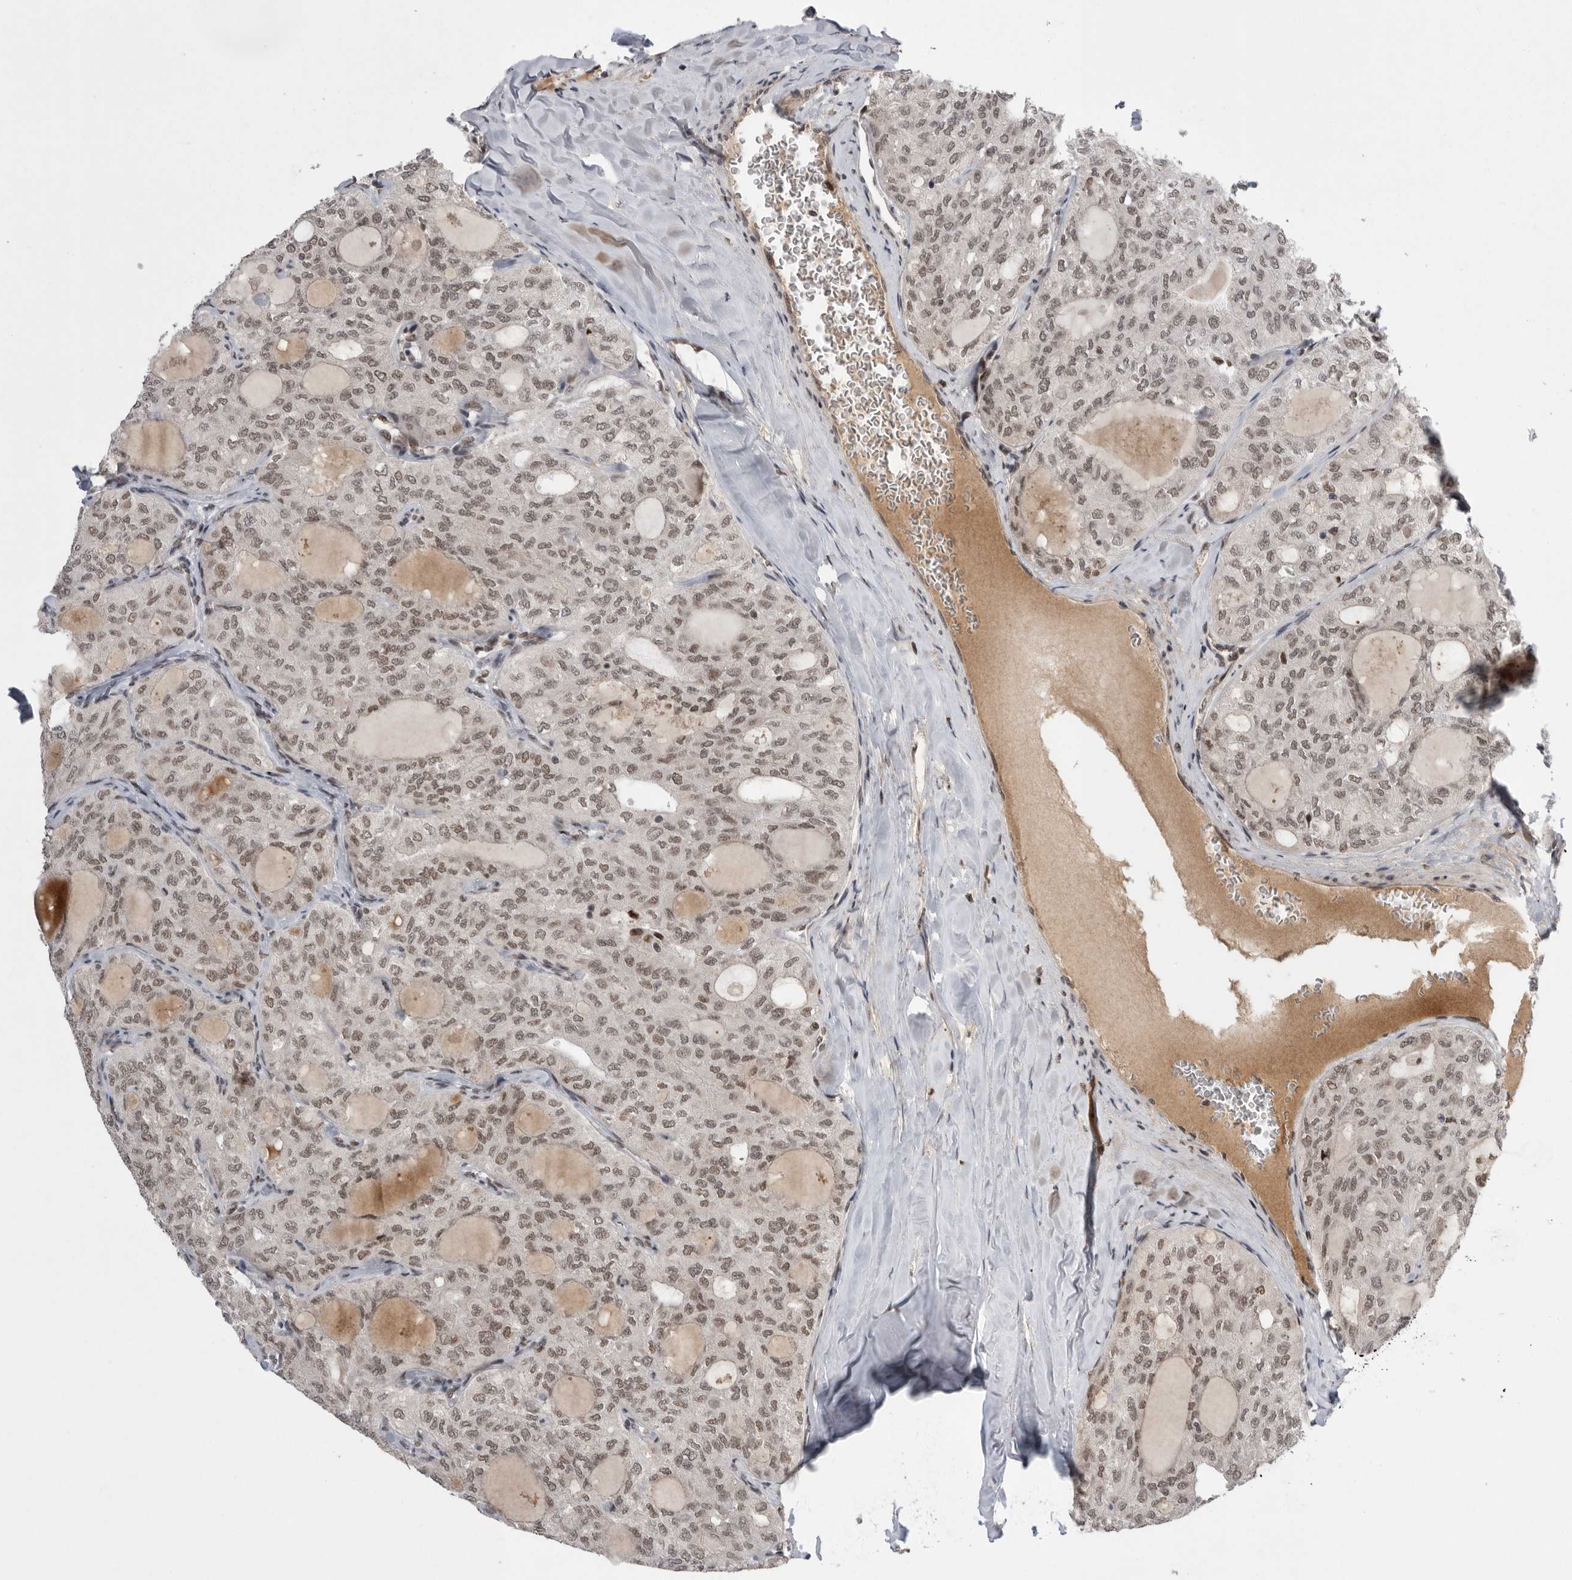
{"staining": {"intensity": "weak", "quantity": ">75%", "location": "nuclear"}, "tissue": "thyroid cancer", "cell_type": "Tumor cells", "image_type": "cancer", "snomed": [{"axis": "morphology", "description": "Follicular adenoma carcinoma, NOS"}, {"axis": "topography", "description": "Thyroid gland"}], "caption": "High-power microscopy captured an immunohistochemistry (IHC) histopathology image of thyroid follicular adenoma carcinoma, revealing weak nuclear positivity in about >75% of tumor cells.", "gene": "POU5F1", "patient": {"sex": "male", "age": 75}}